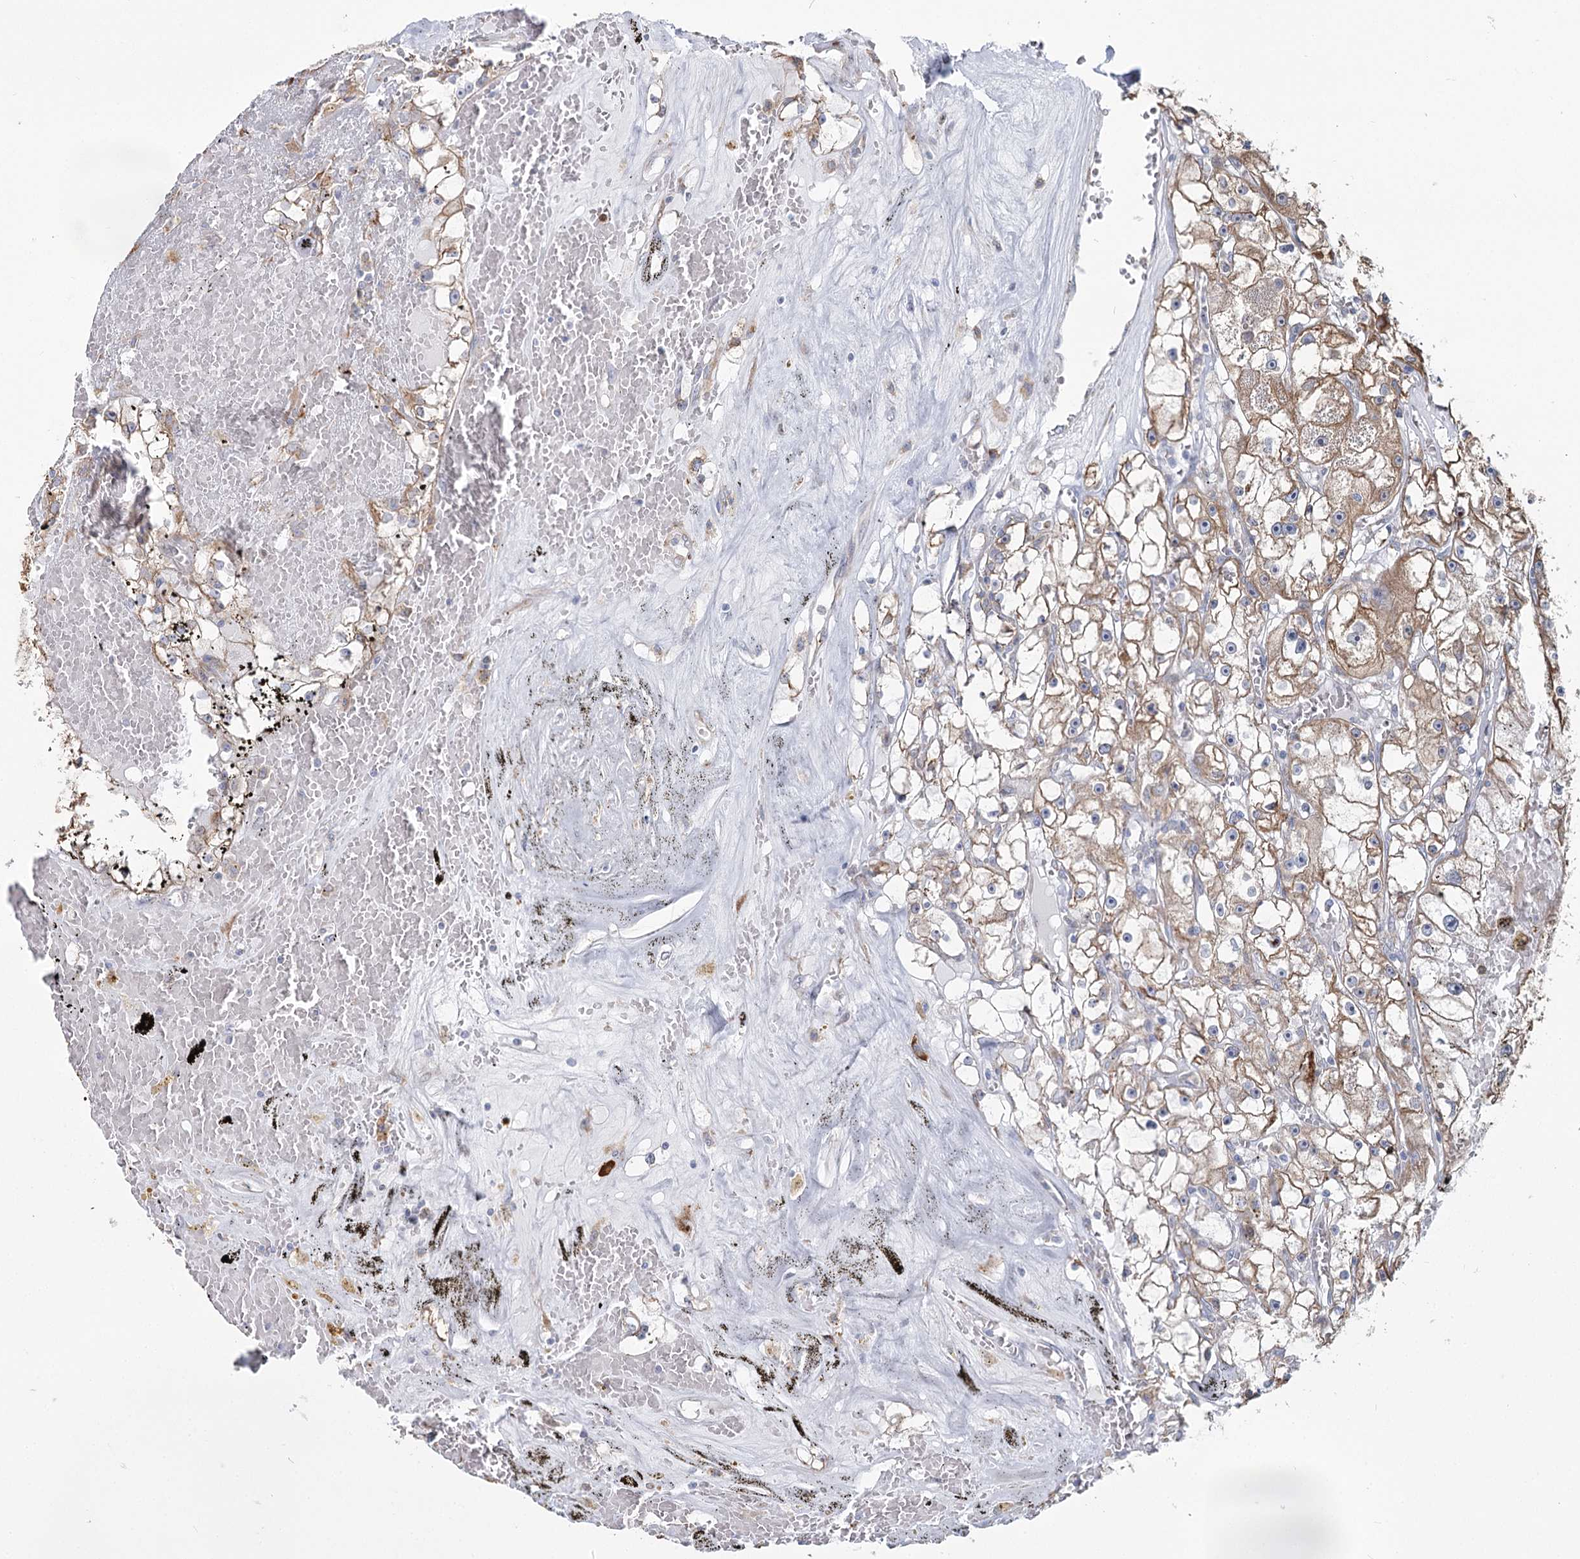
{"staining": {"intensity": "moderate", "quantity": ">75%", "location": "cytoplasmic/membranous"}, "tissue": "renal cancer", "cell_type": "Tumor cells", "image_type": "cancer", "snomed": [{"axis": "morphology", "description": "Adenocarcinoma, NOS"}, {"axis": "topography", "description": "Kidney"}], "caption": "Protein expression analysis of renal cancer (adenocarcinoma) displays moderate cytoplasmic/membranous positivity in about >75% of tumor cells.", "gene": "ZCCHC9", "patient": {"sex": "male", "age": 56}}